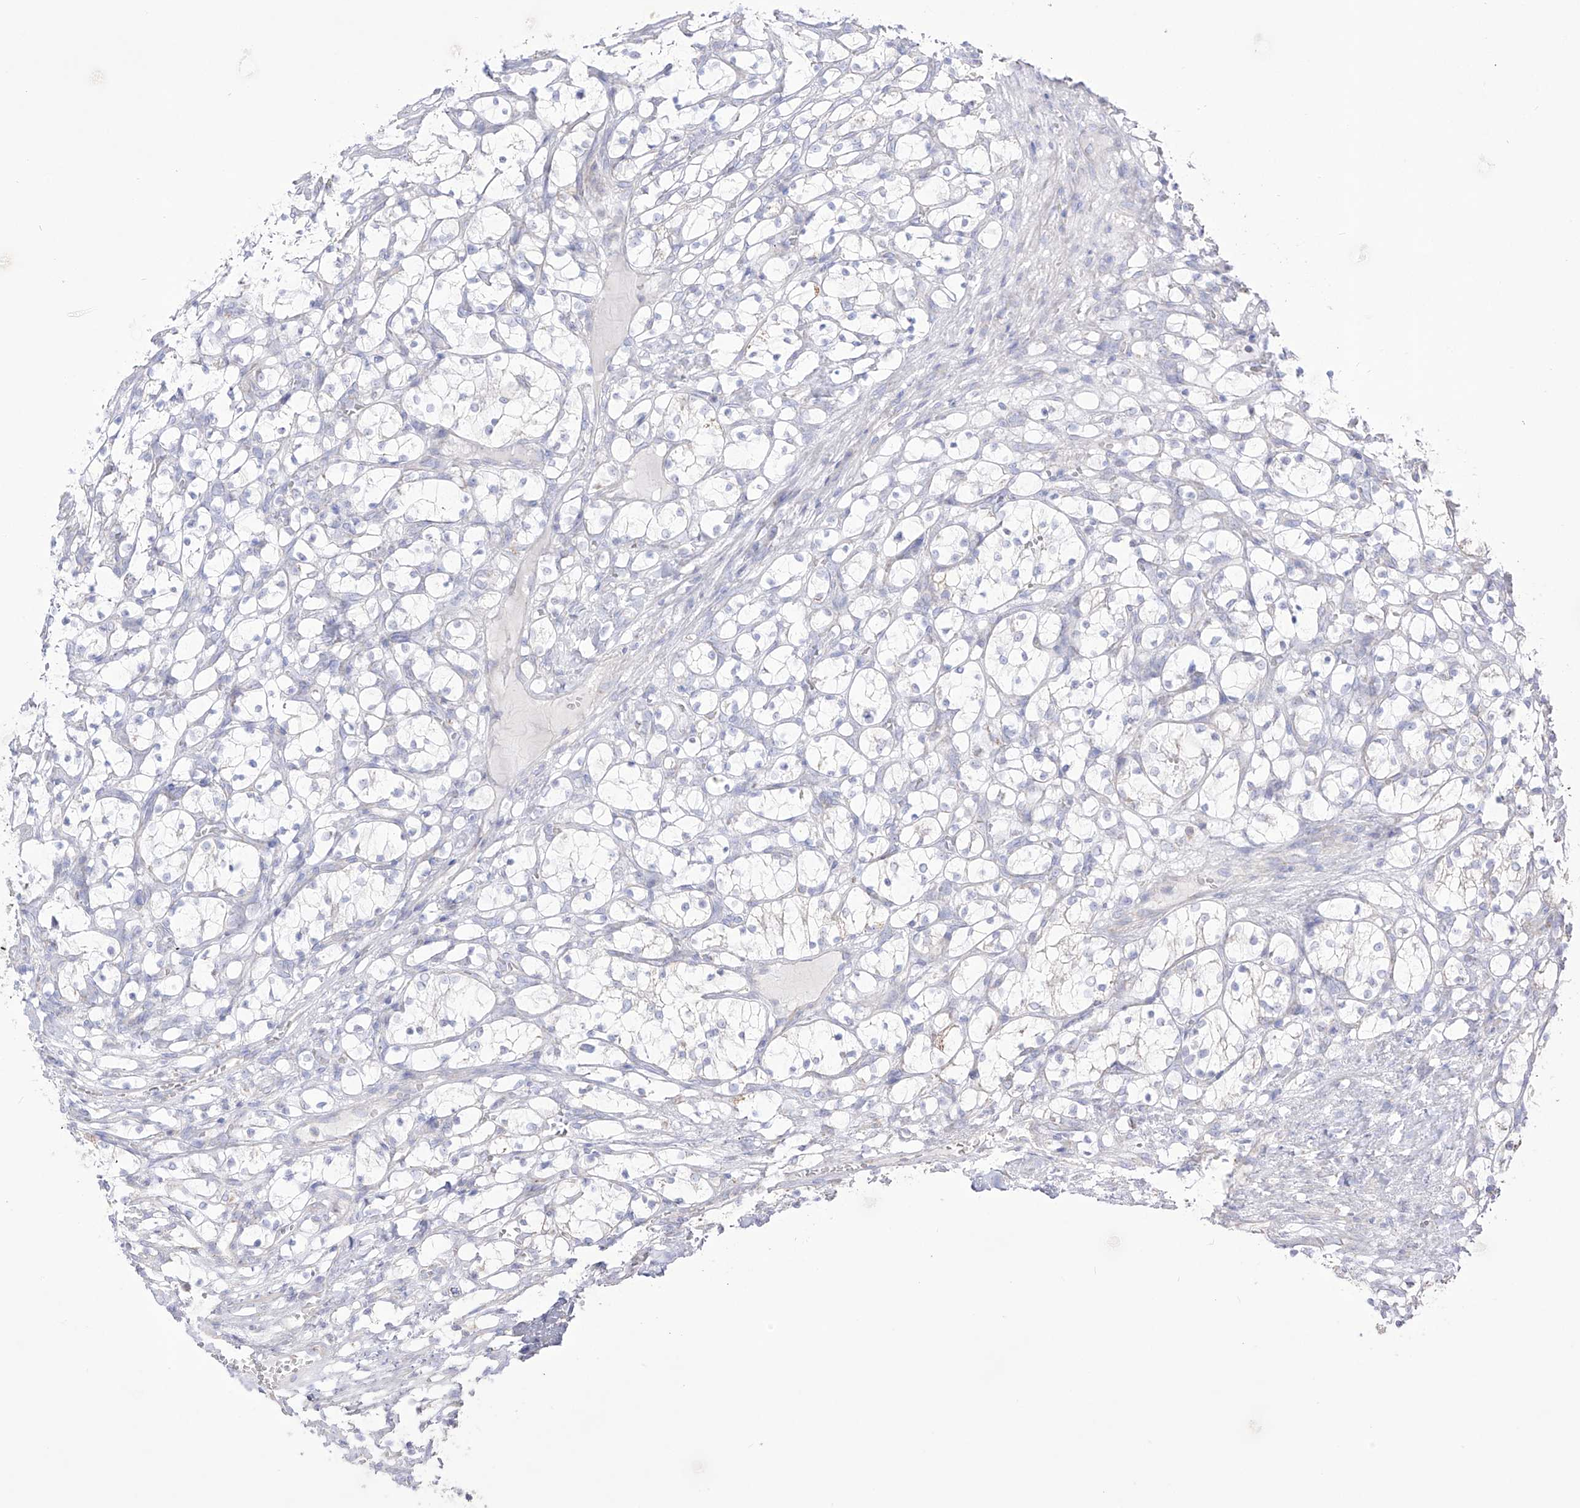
{"staining": {"intensity": "negative", "quantity": "none", "location": "none"}, "tissue": "renal cancer", "cell_type": "Tumor cells", "image_type": "cancer", "snomed": [{"axis": "morphology", "description": "Adenocarcinoma, NOS"}, {"axis": "topography", "description": "Kidney"}], "caption": "Immunohistochemical staining of renal adenocarcinoma displays no significant positivity in tumor cells.", "gene": "RCHY1", "patient": {"sex": "female", "age": 69}}